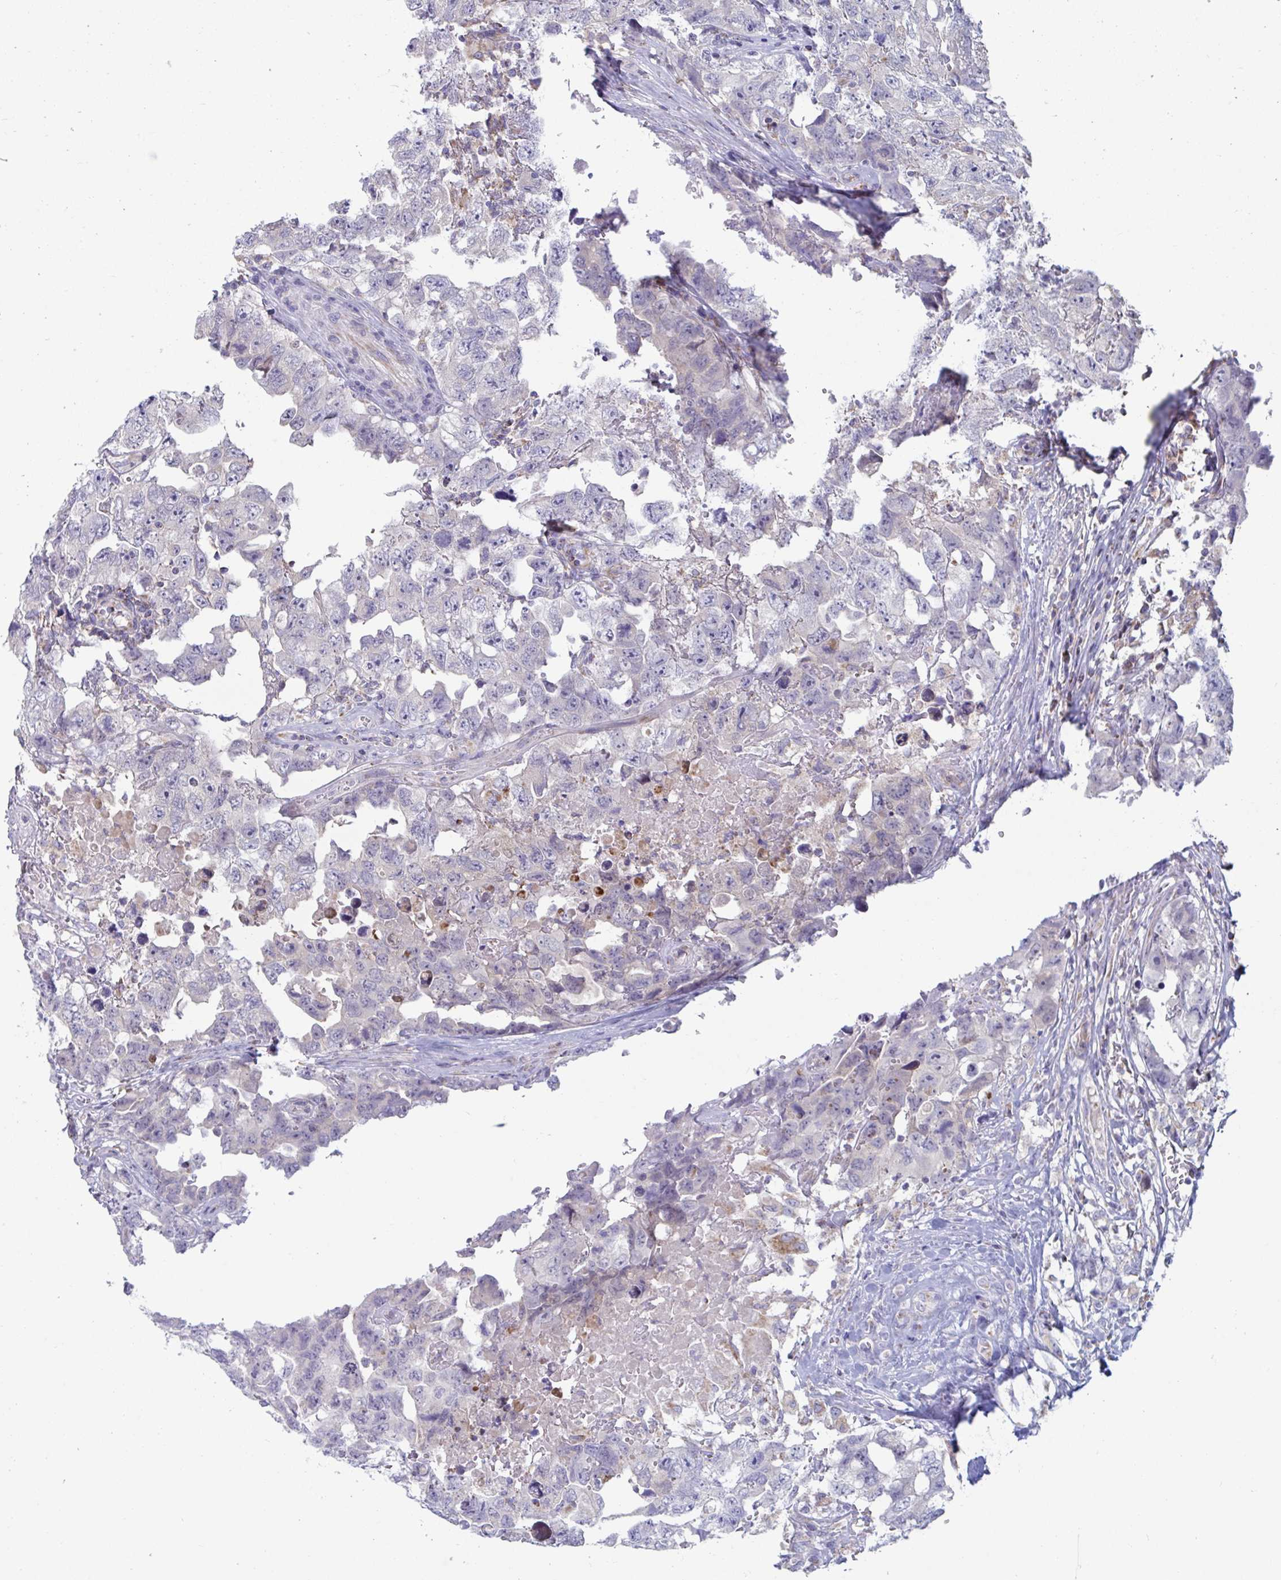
{"staining": {"intensity": "negative", "quantity": "none", "location": "none"}, "tissue": "testis cancer", "cell_type": "Tumor cells", "image_type": "cancer", "snomed": [{"axis": "morphology", "description": "Carcinoma, Embryonal, NOS"}, {"axis": "topography", "description": "Testis"}], "caption": "Tumor cells are negative for brown protein staining in testis cancer (embryonal carcinoma).", "gene": "BCAT2", "patient": {"sex": "male", "age": 22}}